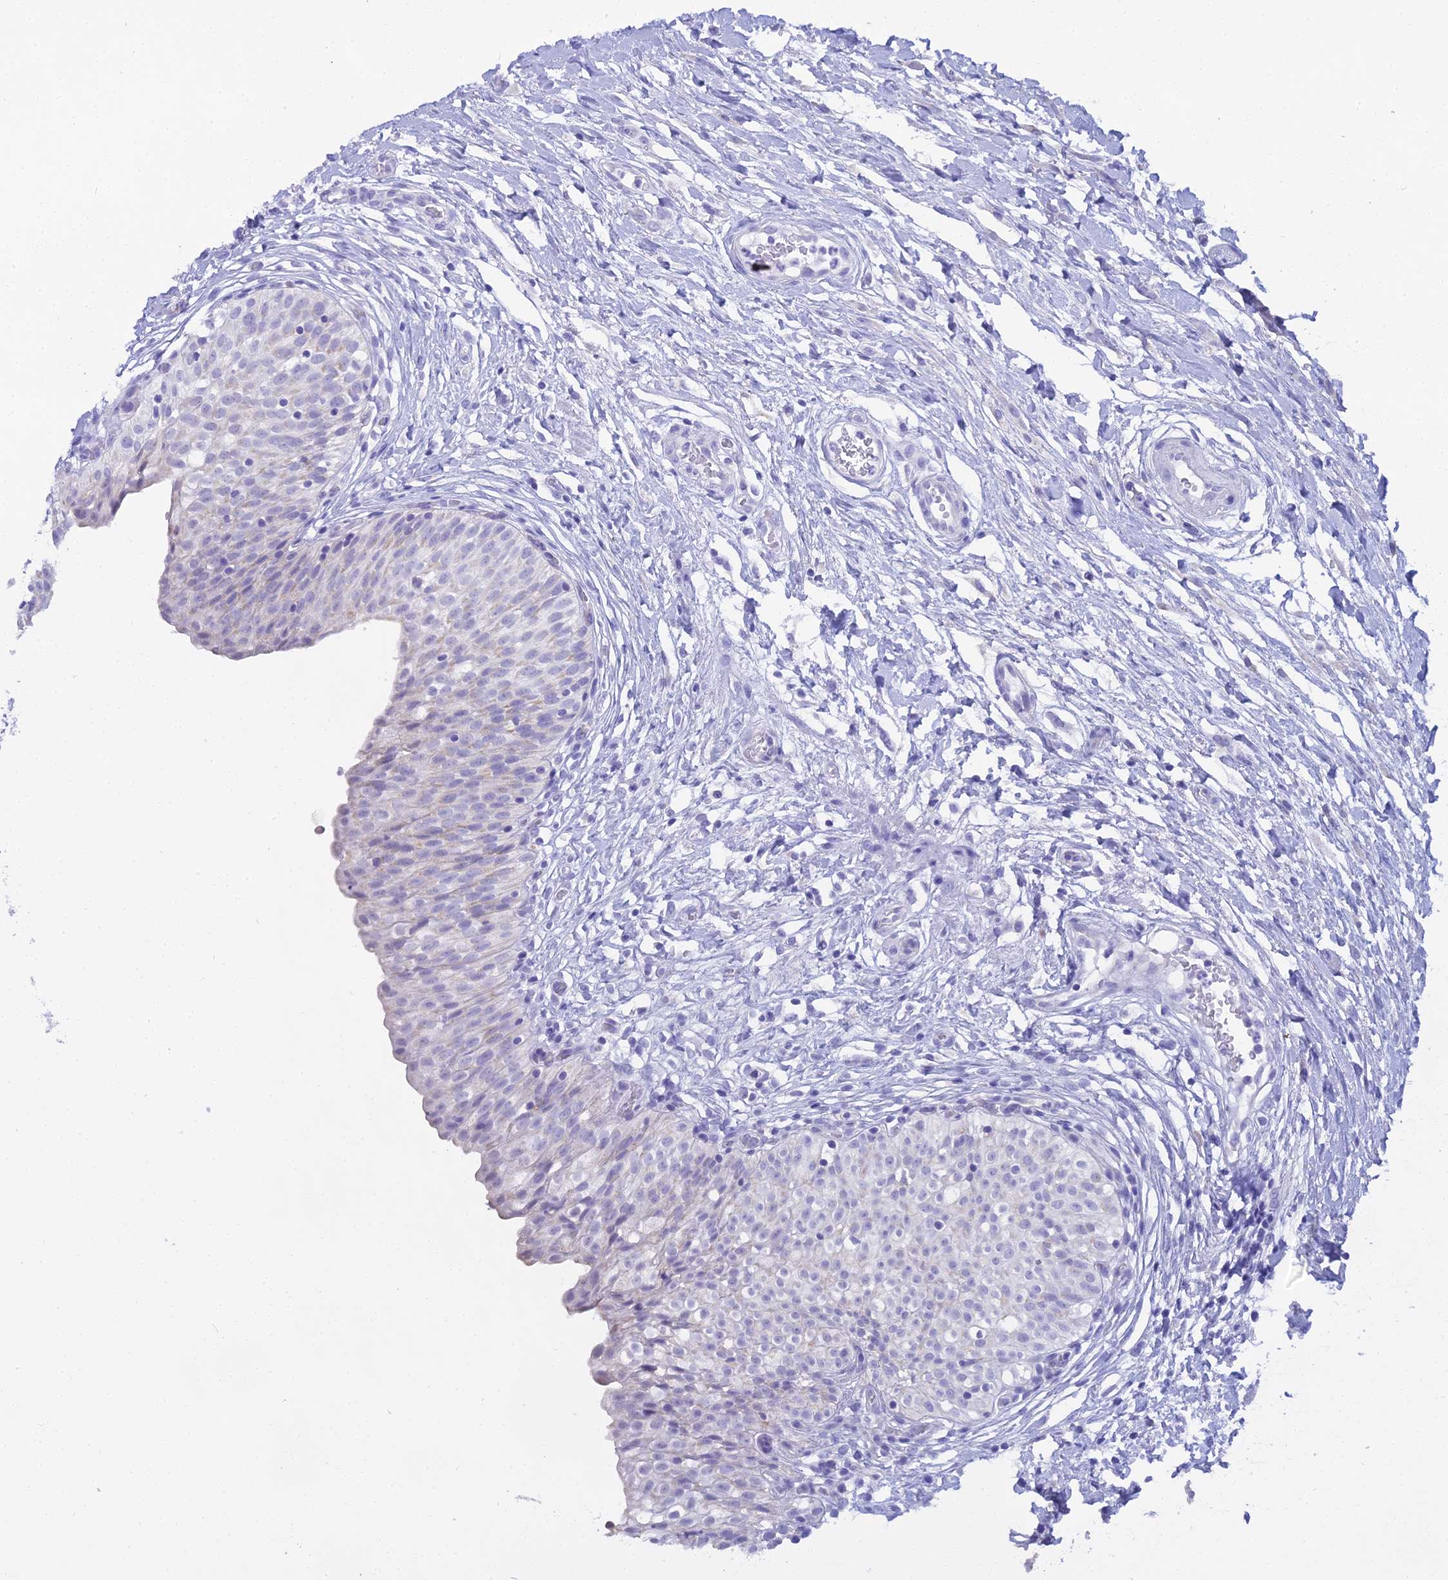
{"staining": {"intensity": "weak", "quantity": "<25%", "location": "cytoplasmic/membranous"}, "tissue": "urinary bladder", "cell_type": "Urothelial cells", "image_type": "normal", "snomed": [{"axis": "morphology", "description": "Normal tissue, NOS"}, {"axis": "topography", "description": "Urinary bladder"}], "caption": "Protein analysis of benign urinary bladder reveals no significant positivity in urothelial cells.", "gene": "CGB1", "patient": {"sex": "male", "age": 55}}